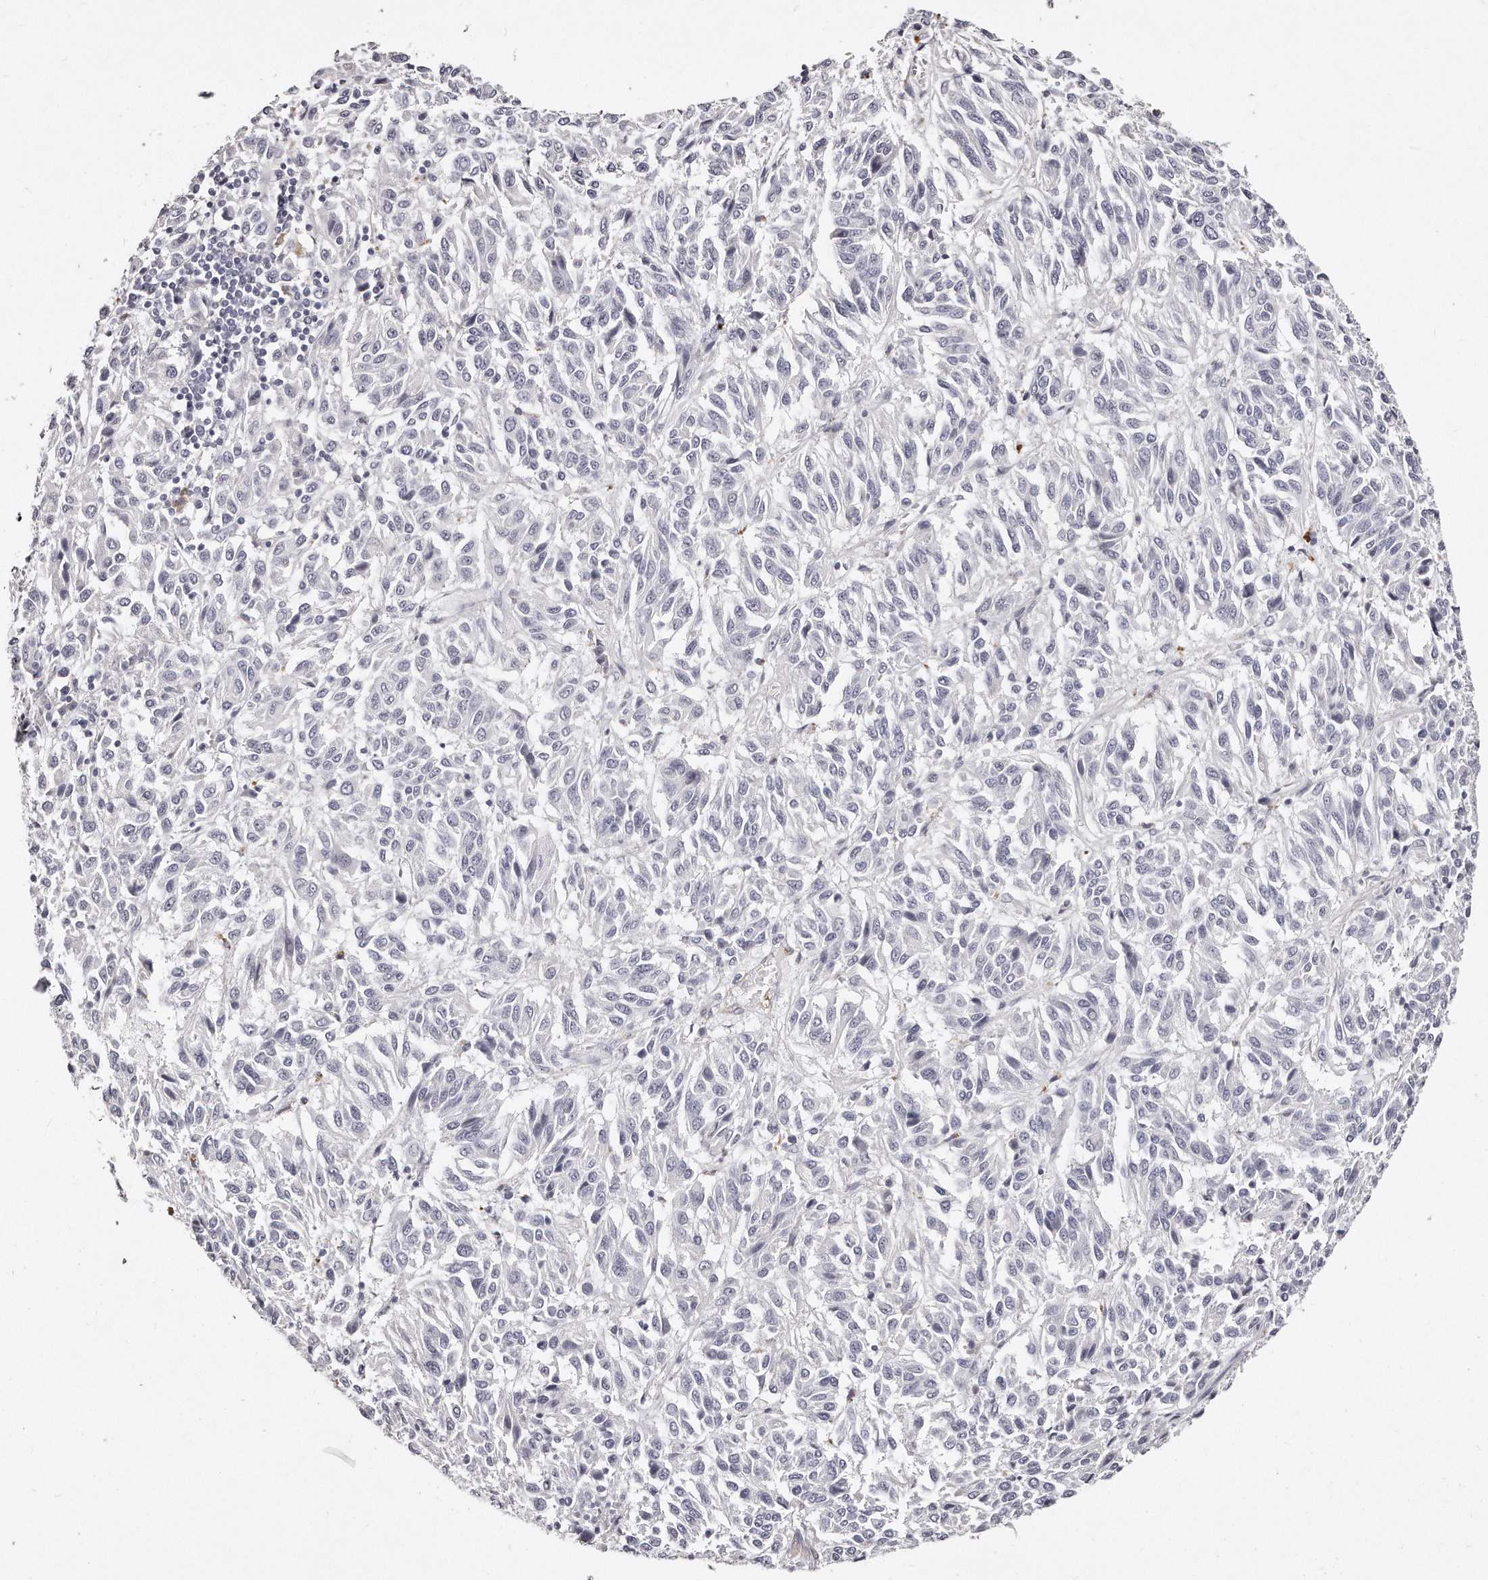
{"staining": {"intensity": "negative", "quantity": "none", "location": "none"}, "tissue": "melanoma", "cell_type": "Tumor cells", "image_type": "cancer", "snomed": [{"axis": "morphology", "description": "Malignant melanoma, Metastatic site"}, {"axis": "topography", "description": "Lung"}], "caption": "A histopathology image of malignant melanoma (metastatic site) stained for a protein shows no brown staining in tumor cells.", "gene": "LMOD1", "patient": {"sex": "male", "age": 64}}